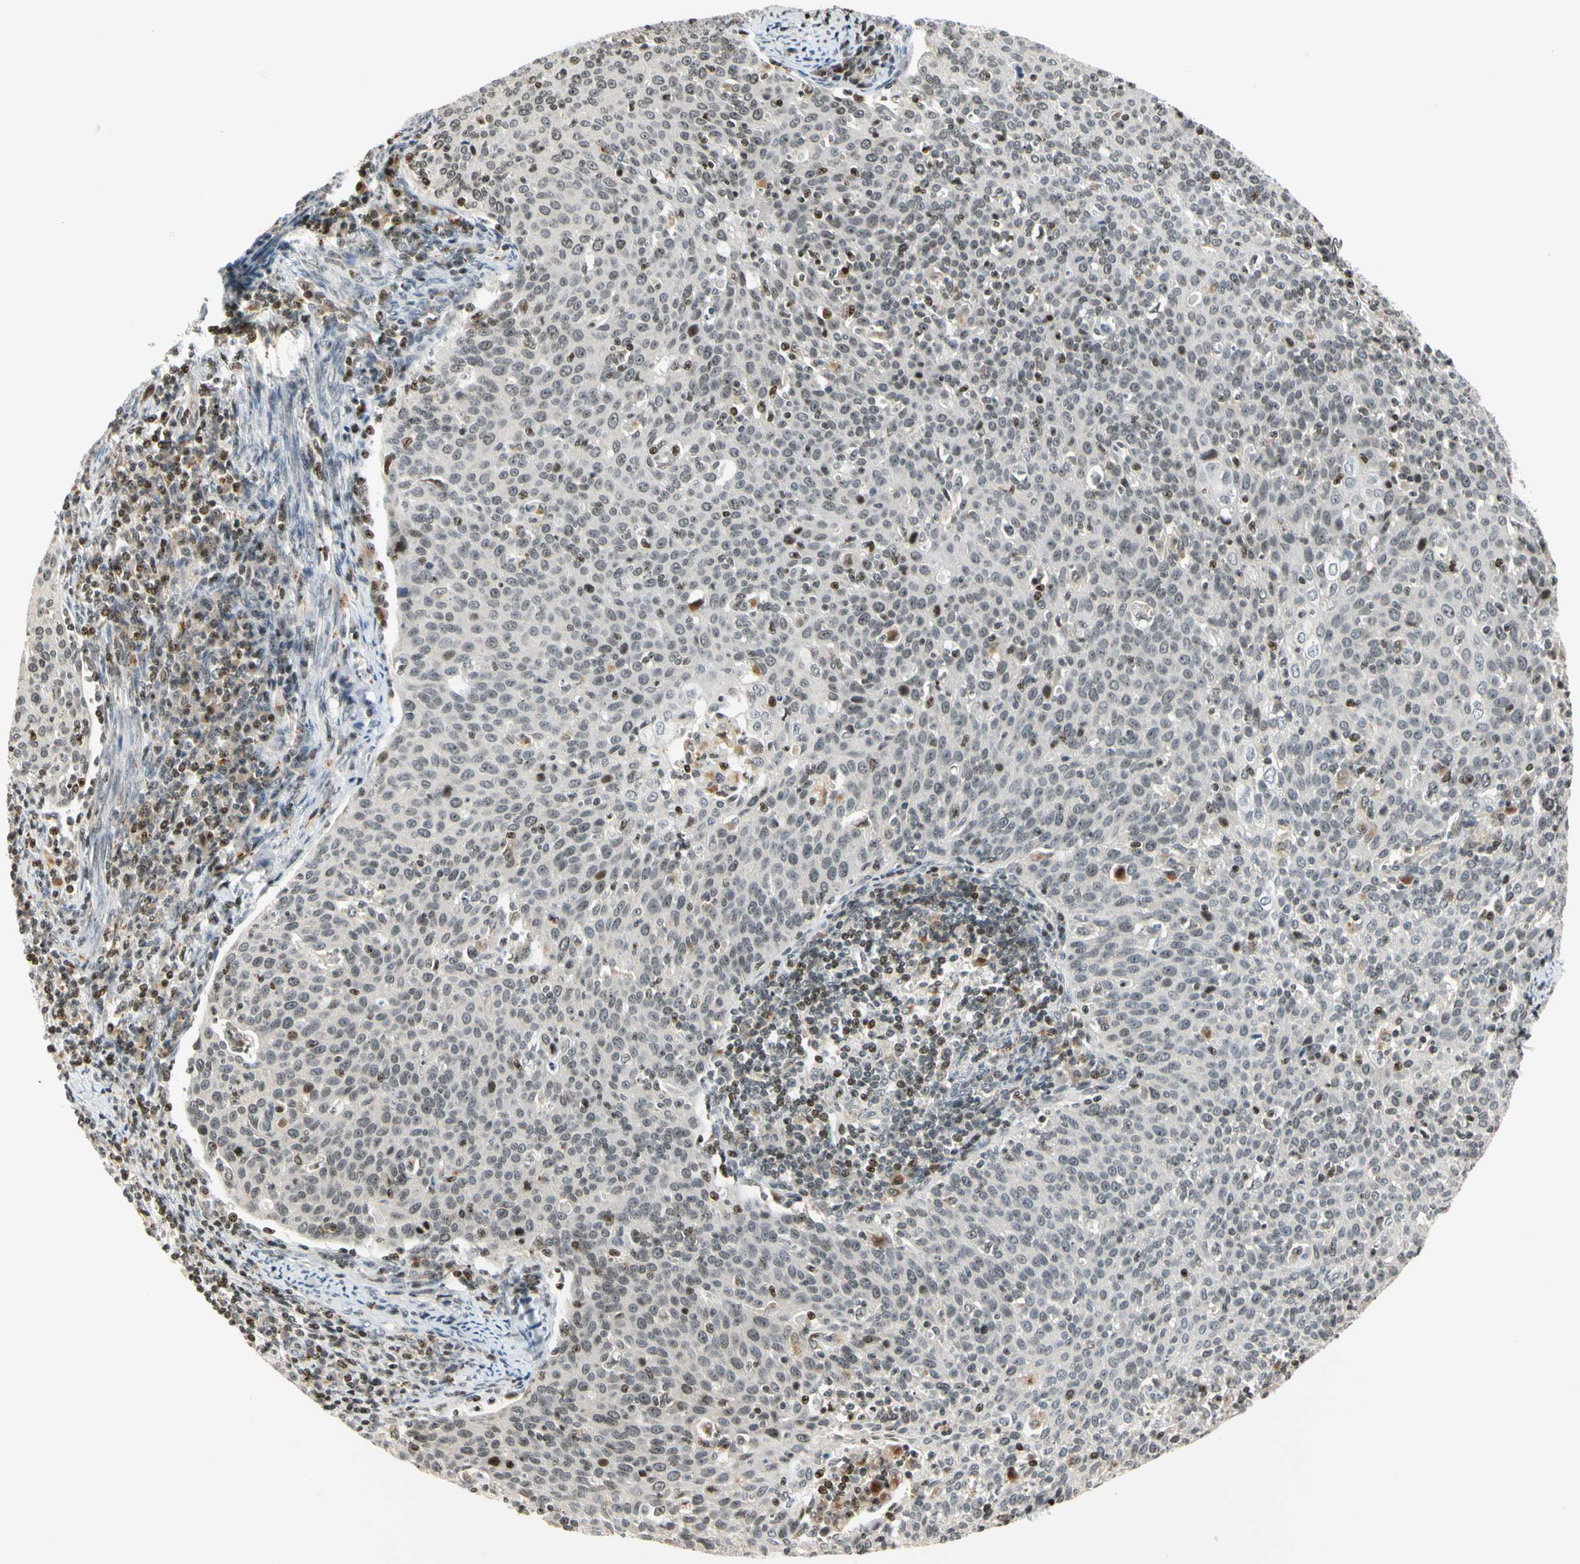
{"staining": {"intensity": "weak", "quantity": "<25%", "location": "nuclear"}, "tissue": "cervical cancer", "cell_type": "Tumor cells", "image_type": "cancer", "snomed": [{"axis": "morphology", "description": "Squamous cell carcinoma, NOS"}, {"axis": "topography", "description": "Cervix"}], "caption": "Human cervical cancer (squamous cell carcinoma) stained for a protein using immunohistochemistry (IHC) shows no positivity in tumor cells.", "gene": "CDK7", "patient": {"sex": "female", "age": 38}}